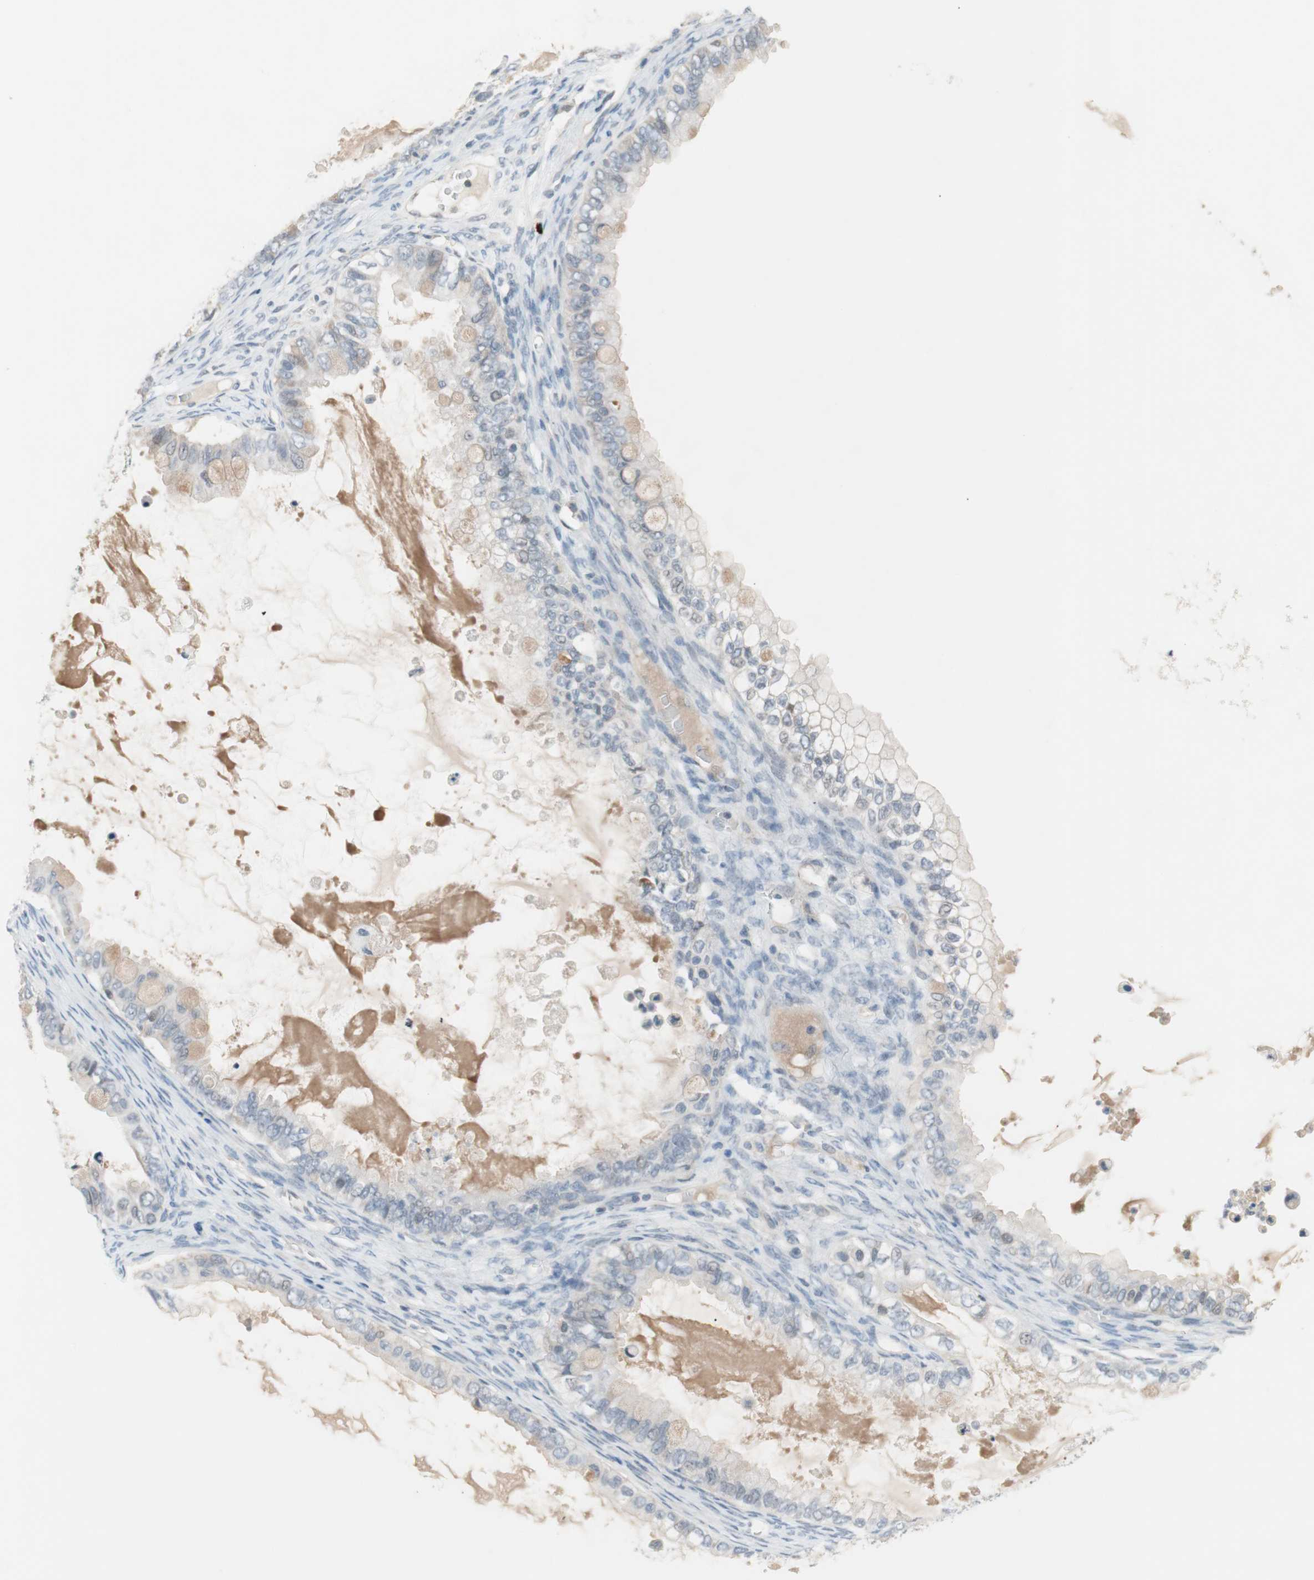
{"staining": {"intensity": "negative", "quantity": "none", "location": "none"}, "tissue": "ovarian cancer", "cell_type": "Tumor cells", "image_type": "cancer", "snomed": [{"axis": "morphology", "description": "Cystadenocarcinoma, mucinous, NOS"}, {"axis": "topography", "description": "Ovary"}], "caption": "Immunohistochemistry (IHC) image of mucinous cystadenocarcinoma (ovarian) stained for a protein (brown), which exhibits no staining in tumor cells.", "gene": "PDZK1", "patient": {"sex": "female", "age": 80}}